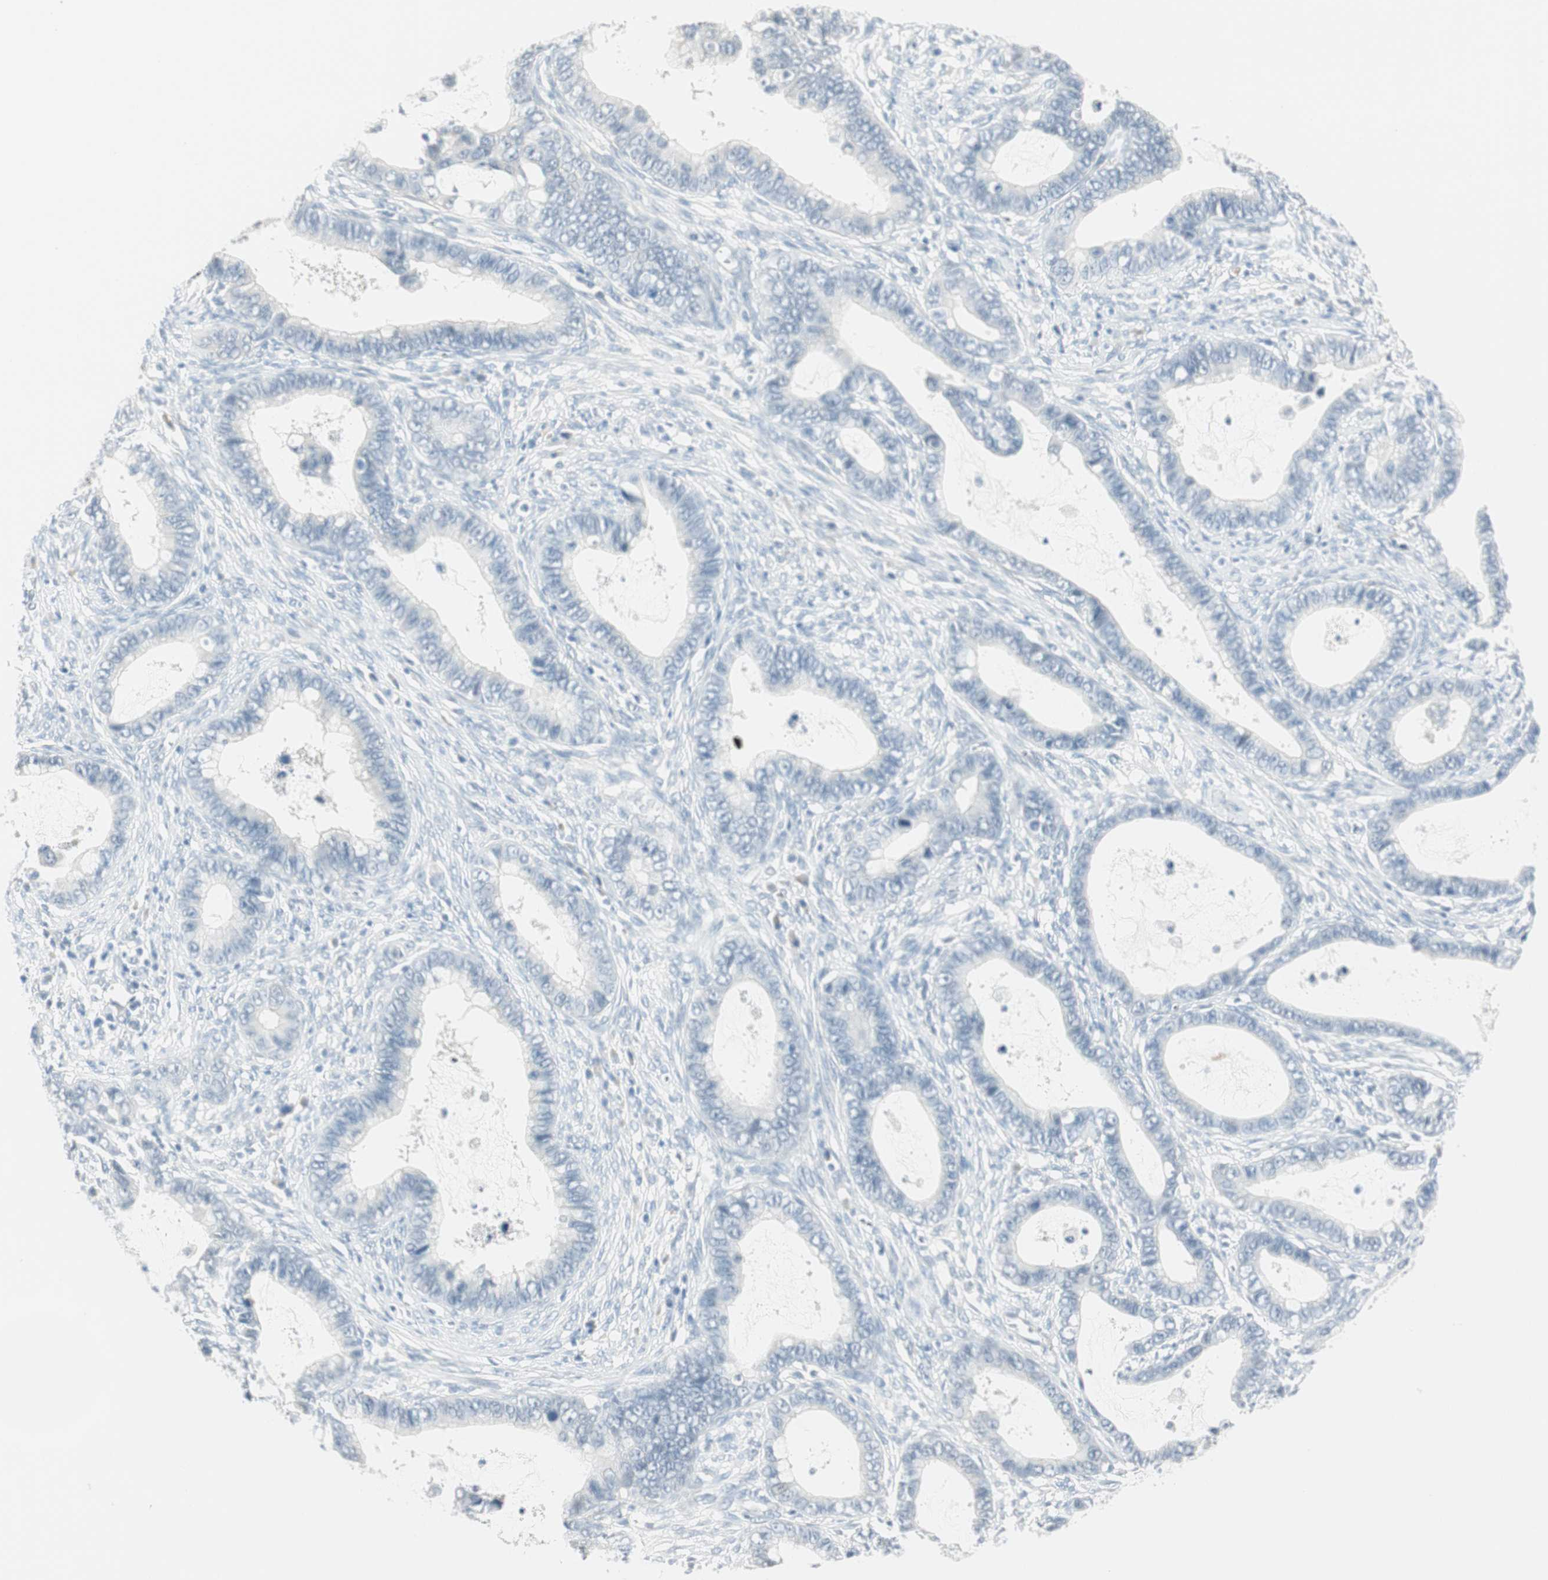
{"staining": {"intensity": "negative", "quantity": "none", "location": "none"}, "tissue": "cervical cancer", "cell_type": "Tumor cells", "image_type": "cancer", "snomed": [{"axis": "morphology", "description": "Adenocarcinoma, NOS"}, {"axis": "topography", "description": "Cervix"}], "caption": "Immunohistochemical staining of cervical adenocarcinoma demonstrates no significant staining in tumor cells.", "gene": "MLLT10", "patient": {"sex": "female", "age": 44}}